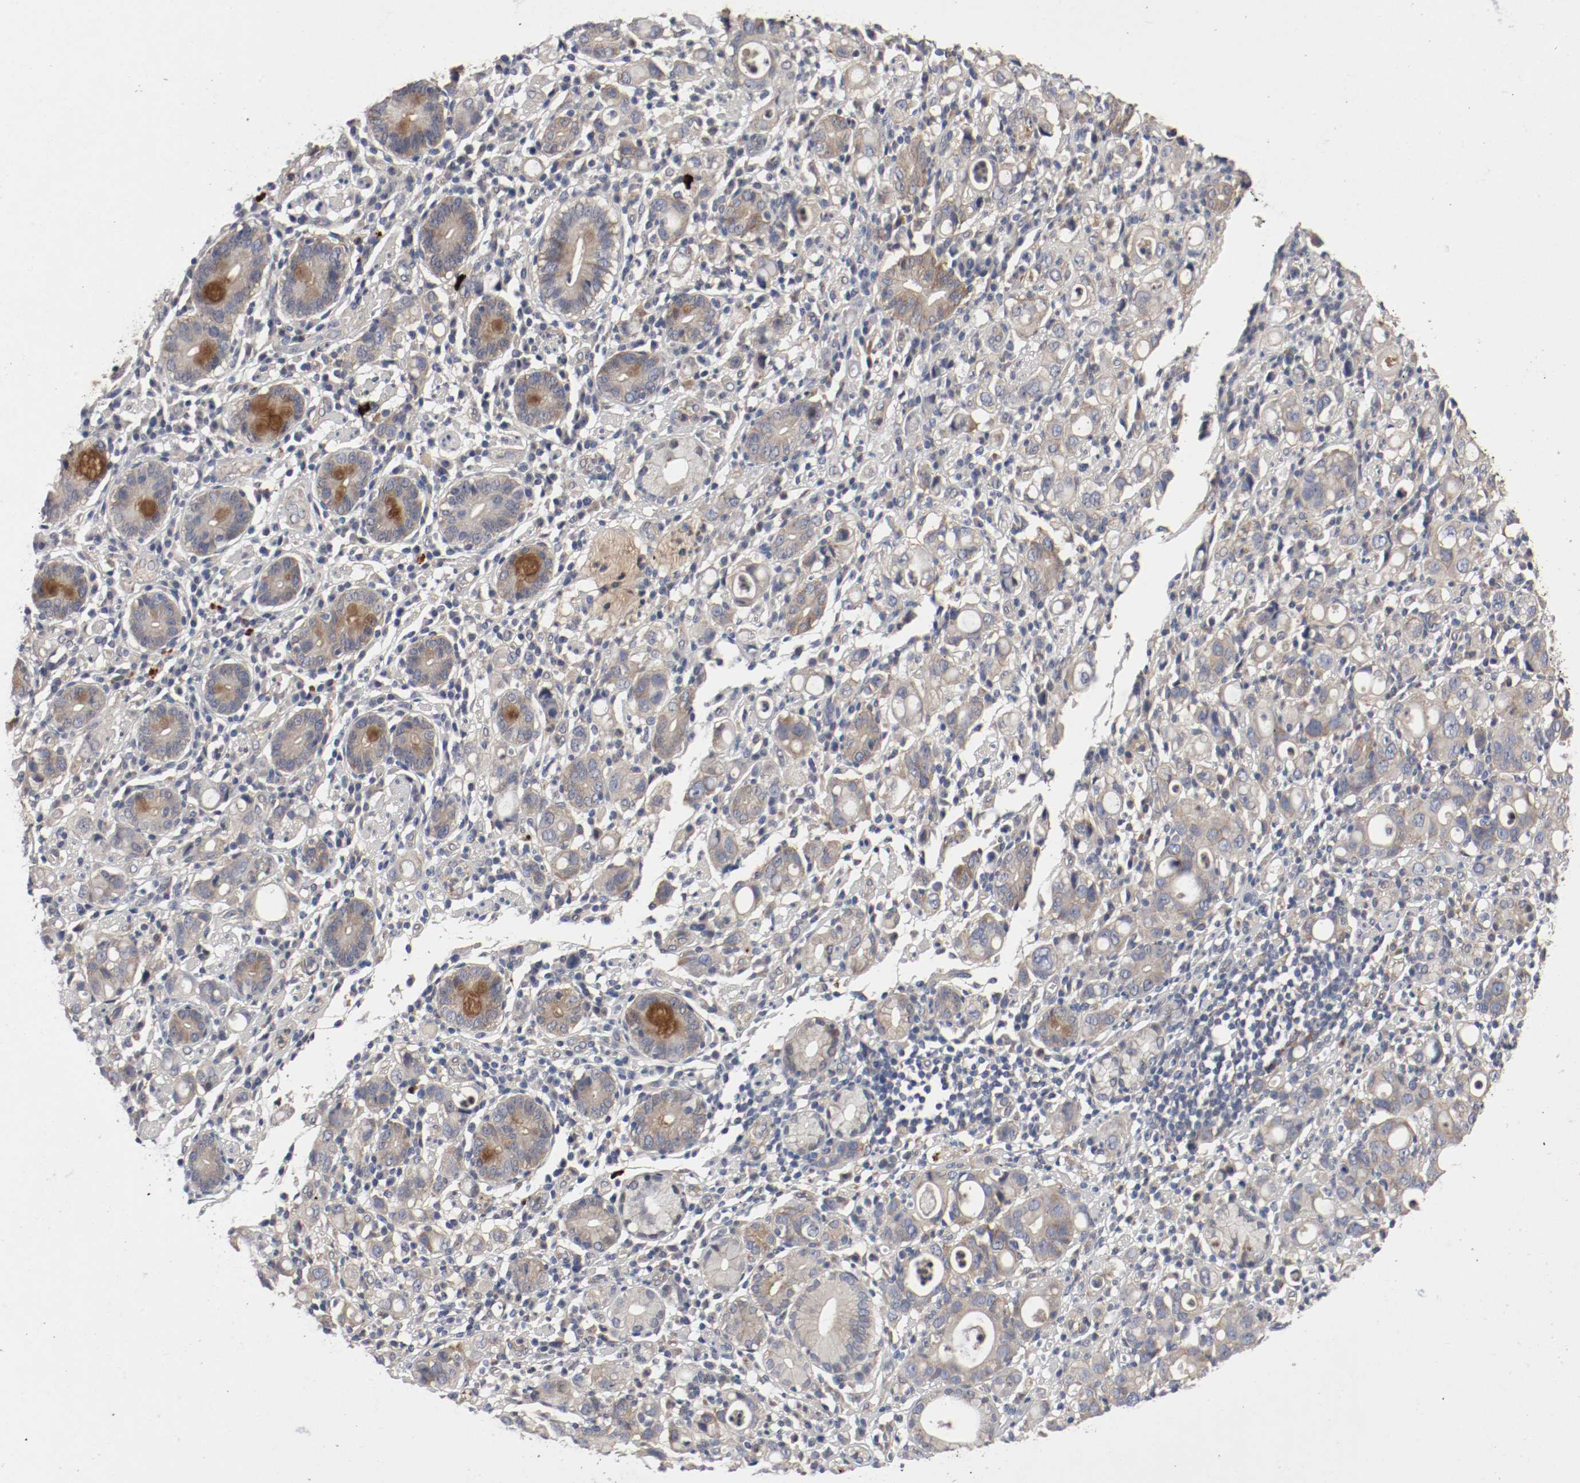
{"staining": {"intensity": "weak", "quantity": "25%-75%", "location": "cytoplasmic/membranous"}, "tissue": "stomach cancer", "cell_type": "Tumor cells", "image_type": "cancer", "snomed": [{"axis": "morphology", "description": "Adenocarcinoma, NOS"}, {"axis": "topography", "description": "Stomach"}], "caption": "The micrograph demonstrates staining of stomach cancer, revealing weak cytoplasmic/membranous protein expression (brown color) within tumor cells. The staining was performed using DAB, with brown indicating positive protein expression. Nuclei are stained blue with hematoxylin.", "gene": "REN", "patient": {"sex": "female", "age": 75}}